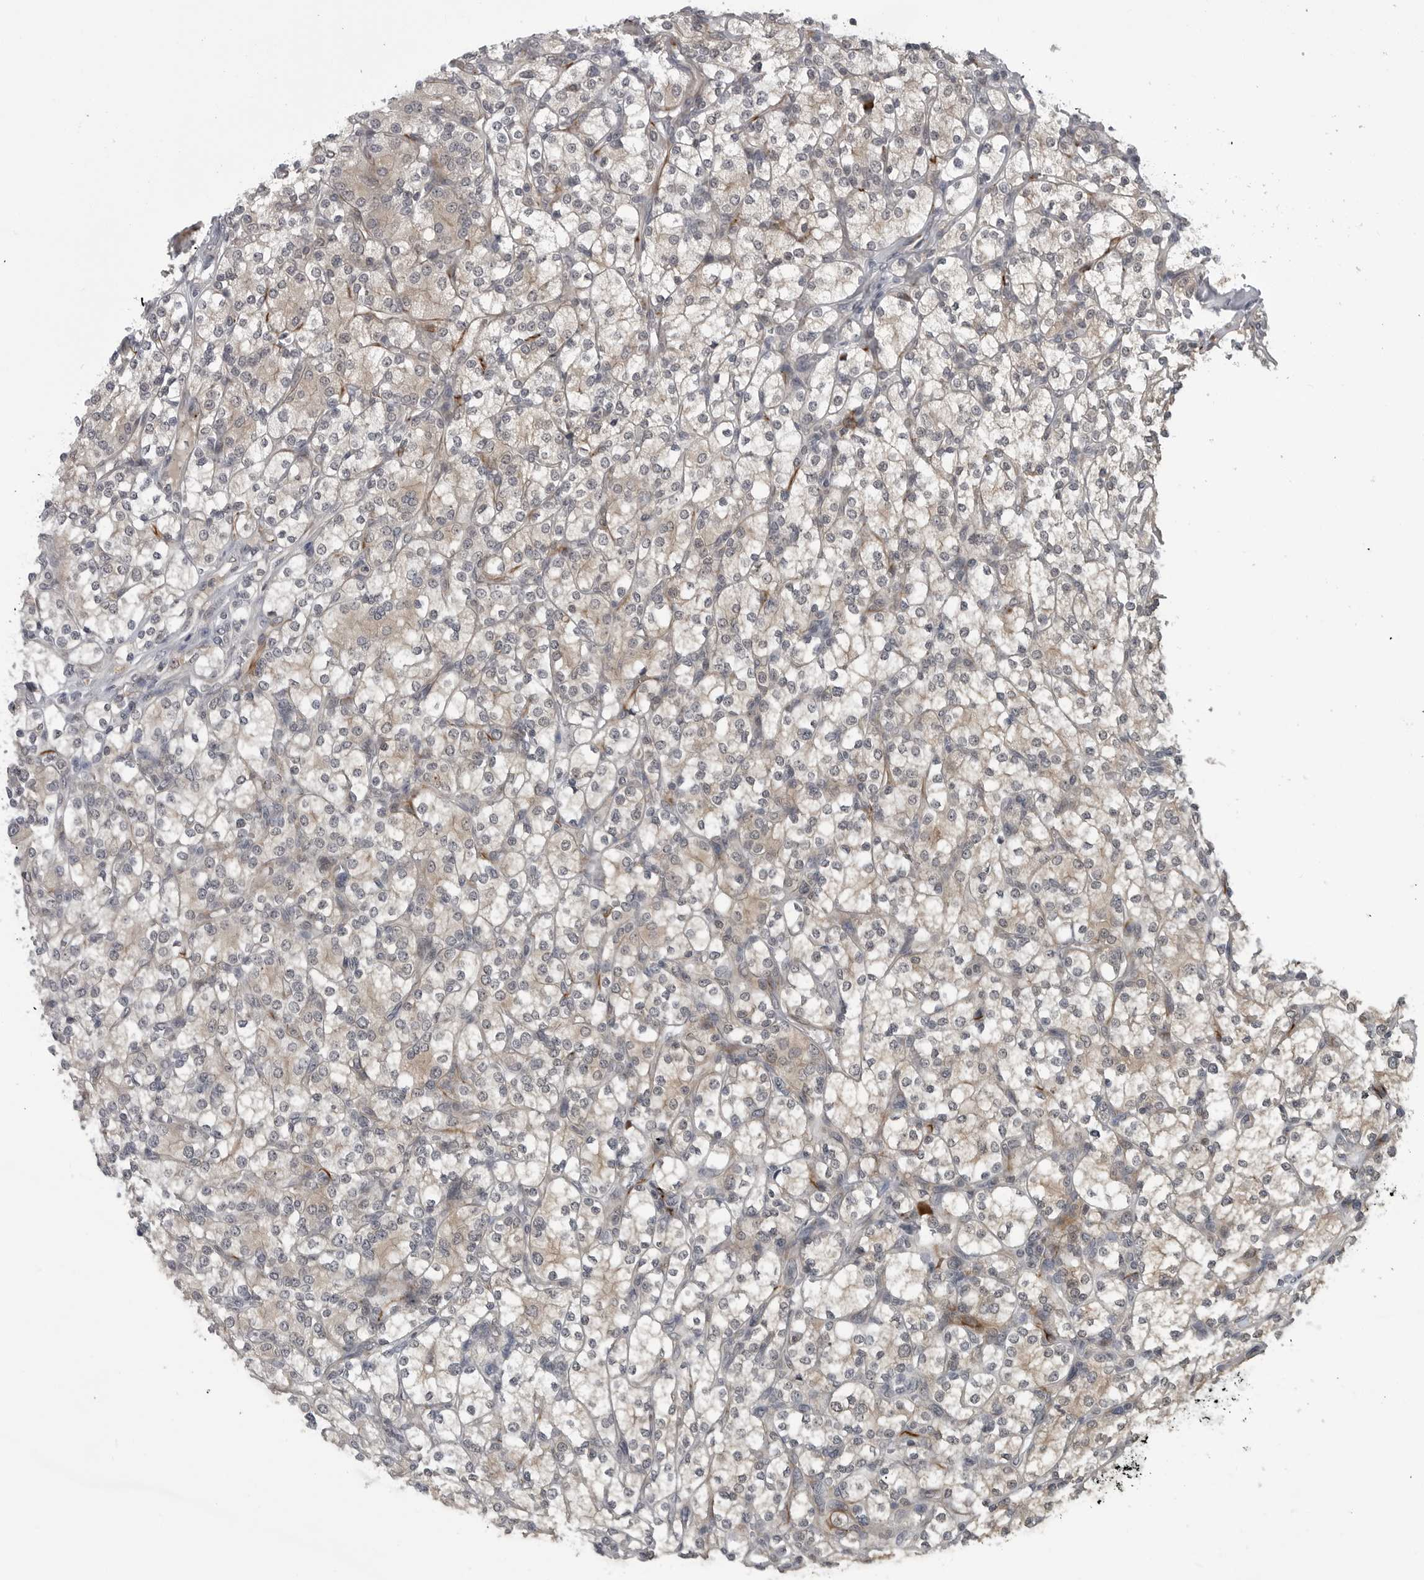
{"staining": {"intensity": "weak", "quantity": "<25%", "location": "cytoplasmic/membranous"}, "tissue": "renal cancer", "cell_type": "Tumor cells", "image_type": "cancer", "snomed": [{"axis": "morphology", "description": "Adenocarcinoma, NOS"}, {"axis": "topography", "description": "Kidney"}], "caption": "This is a photomicrograph of immunohistochemistry (IHC) staining of adenocarcinoma (renal), which shows no staining in tumor cells.", "gene": "FAAP100", "patient": {"sex": "male", "age": 77}}